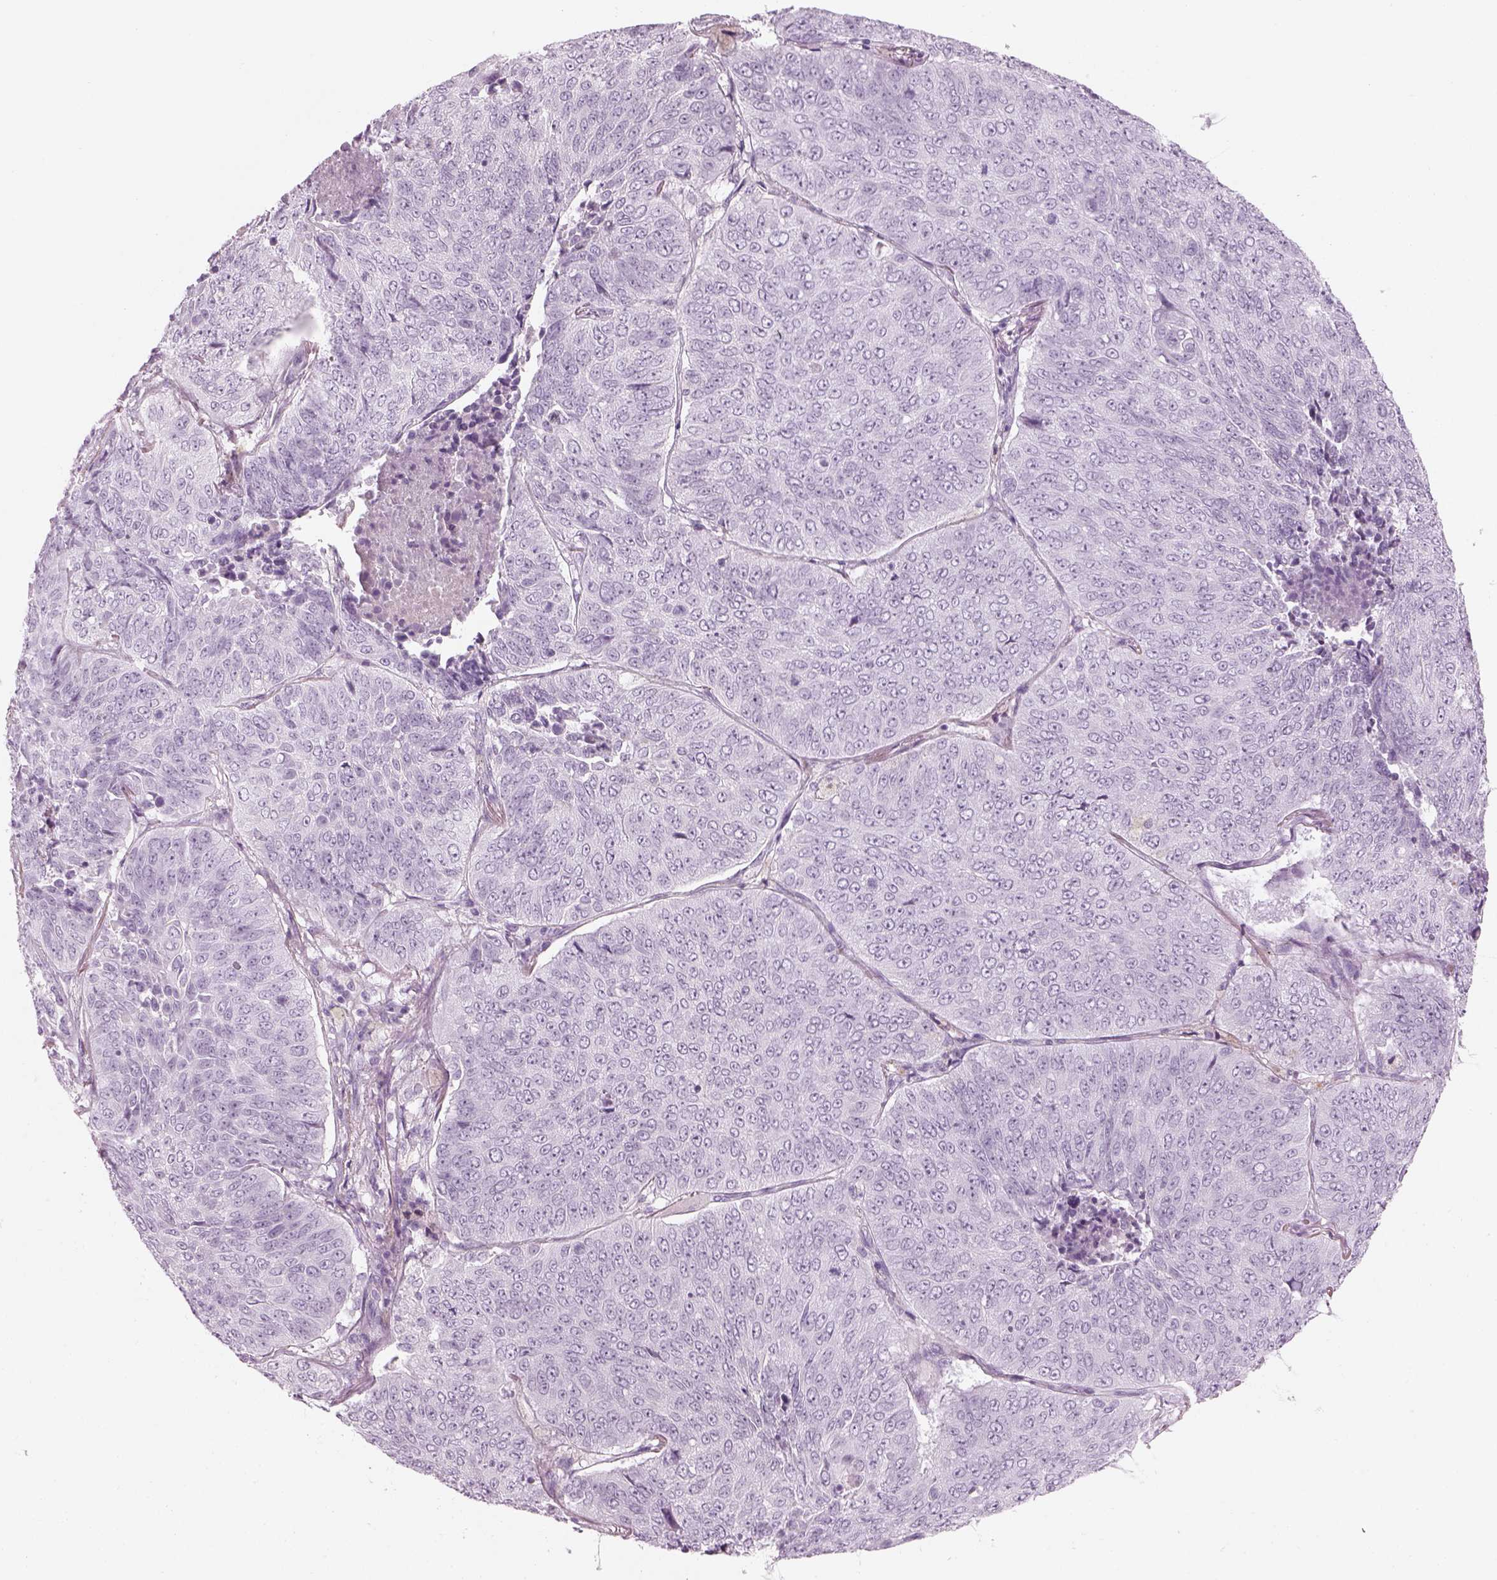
{"staining": {"intensity": "negative", "quantity": "none", "location": "none"}, "tissue": "lung cancer", "cell_type": "Tumor cells", "image_type": "cancer", "snomed": [{"axis": "morphology", "description": "Normal tissue, NOS"}, {"axis": "morphology", "description": "Squamous cell carcinoma, NOS"}, {"axis": "topography", "description": "Bronchus"}, {"axis": "topography", "description": "Lung"}], "caption": "A micrograph of lung cancer stained for a protein shows no brown staining in tumor cells.", "gene": "SAG", "patient": {"sex": "male", "age": 64}}